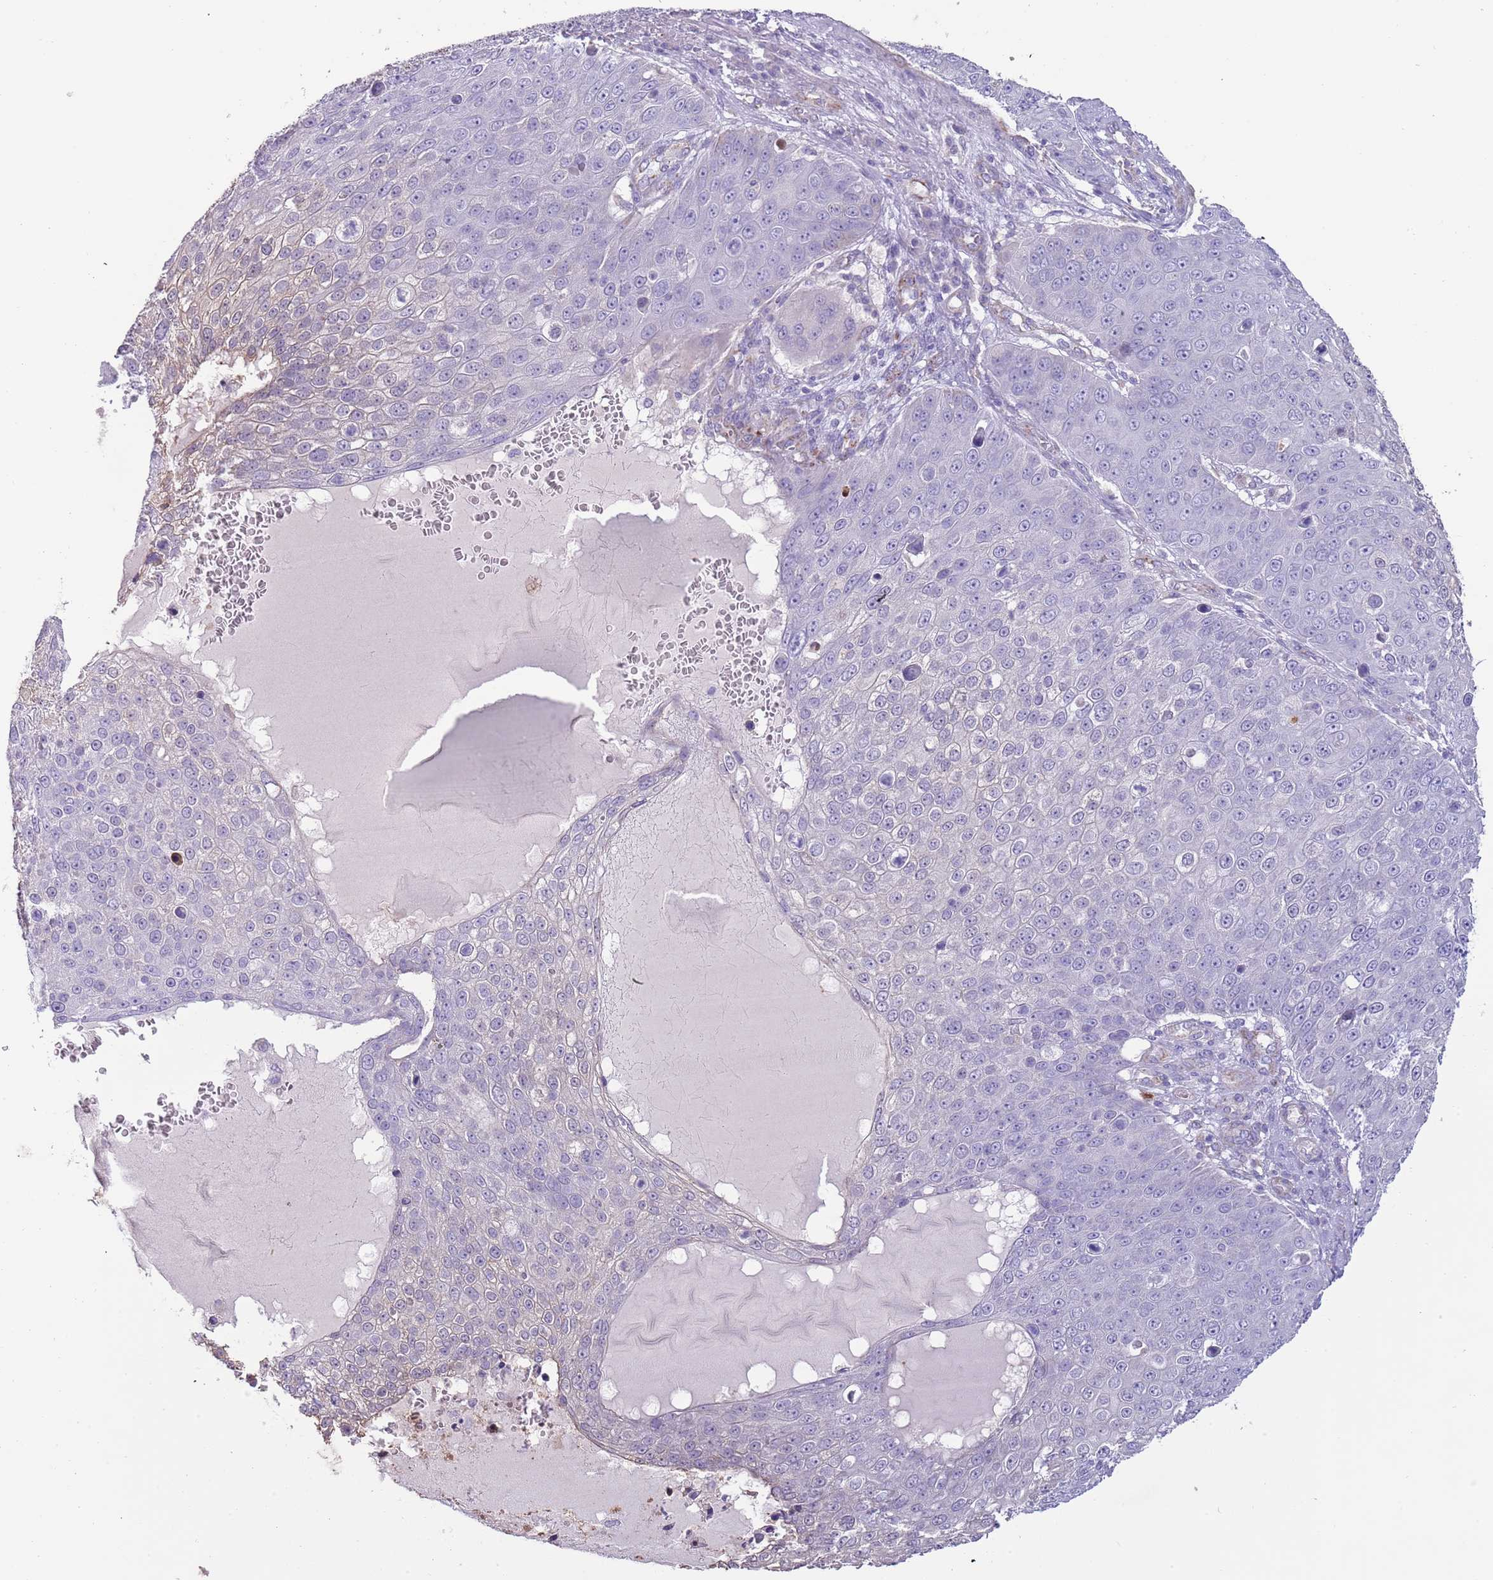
{"staining": {"intensity": "negative", "quantity": "none", "location": "none"}, "tissue": "skin cancer", "cell_type": "Tumor cells", "image_type": "cancer", "snomed": [{"axis": "morphology", "description": "Squamous cell carcinoma, NOS"}, {"axis": "topography", "description": "Skin"}], "caption": "Immunohistochemistry of human skin cancer (squamous cell carcinoma) demonstrates no positivity in tumor cells.", "gene": "RNF222", "patient": {"sex": "male", "age": 71}}